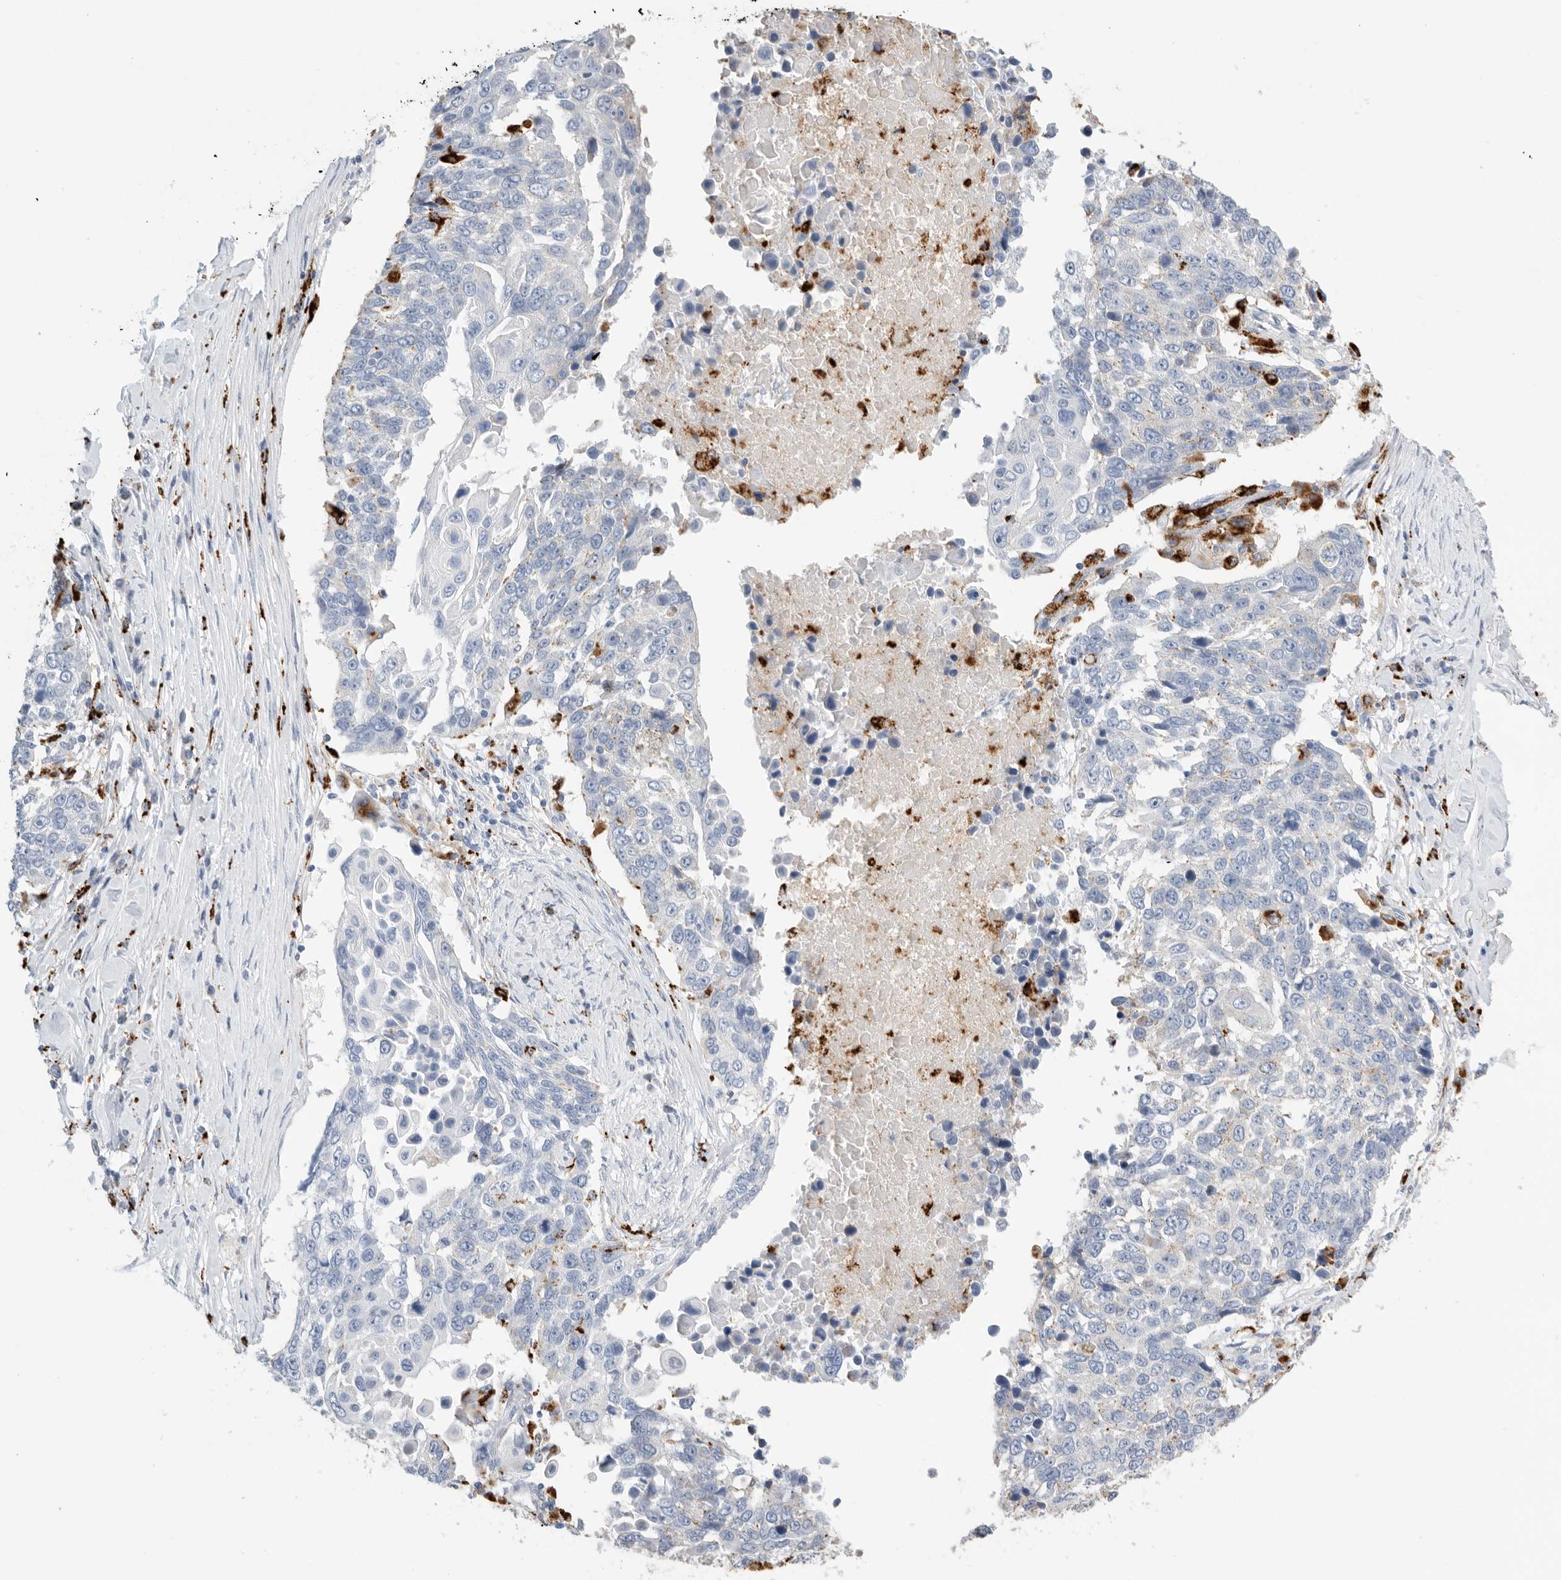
{"staining": {"intensity": "weak", "quantity": "<25%", "location": "cytoplasmic/membranous"}, "tissue": "lung cancer", "cell_type": "Tumor cells", "image_type": "cancer", "snomed": [{"axis": "morphology", "description": "Squamous cell carcinoma, NOS"}, {"axis": "topography", "description": "Lung"}], "caption": "DAB (3,3'-diaminobenzidine) immunohistochemical staining of human lung squamous cell carcinoma reveals no significant staining in tumor cells. Brightfield microscopy of immunohistochemistry (IHC) stained with DAB (3,3'-diaminobenzidine) (brown) and hematoxylin (blue), captured at high magnification.", "gene": "GGH", "patient": {"sex": "male", "age": 66}}